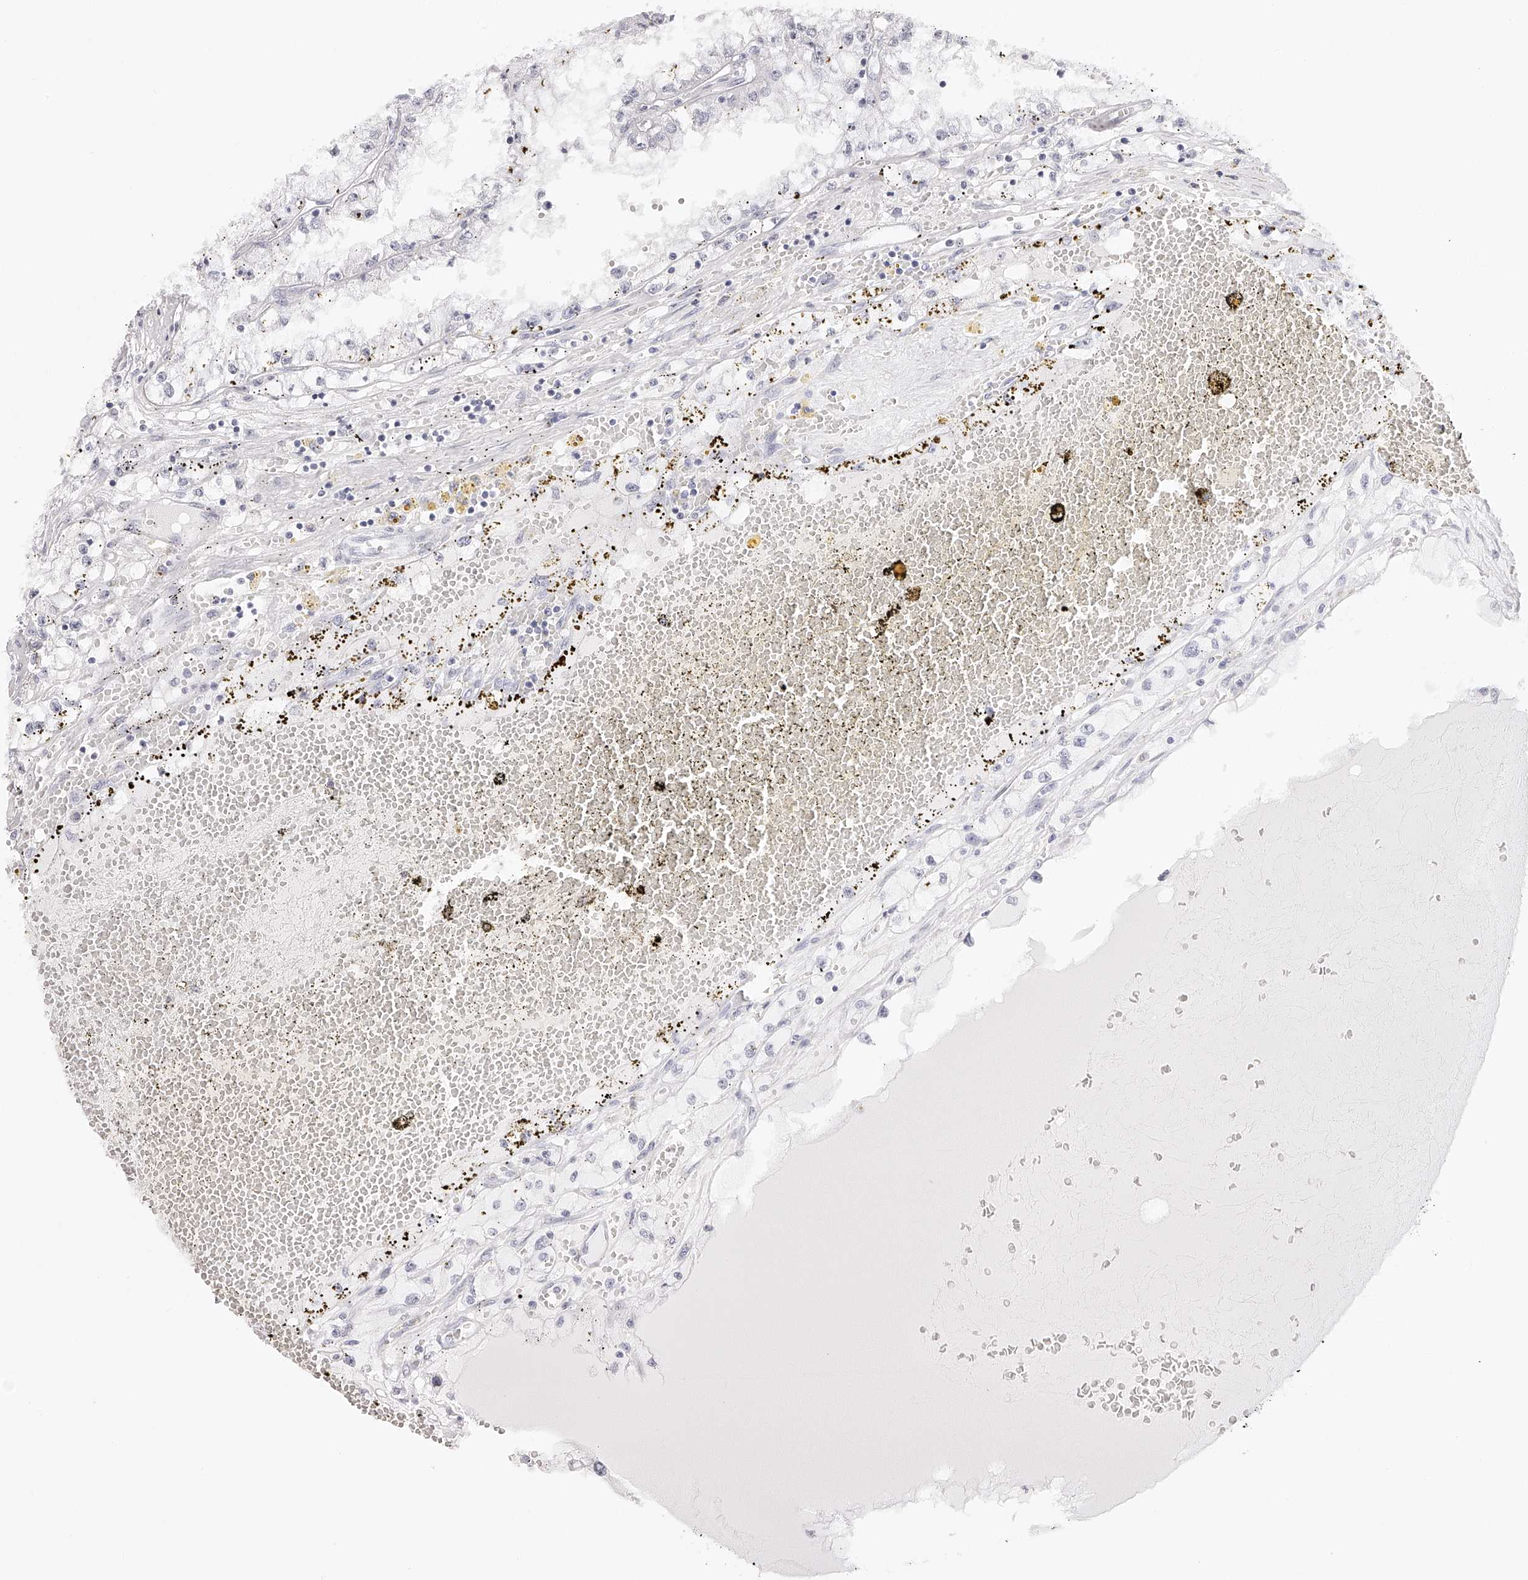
{"staining": {"intensity": "negative", "quantity": "none", "location": "none"}, "tissue": "renal cancer", "cell_type": "Tumor cells", "image_type": "cancer", "snomed": [{"axis": "morphology", "description": "Adenocarcinoma, NOS"}, {"axis": "topography", "description": "Kidney"}], "caption": "This is an immunohistochemistry (IHC) photomicrograph of renal adenocarcinoma. There is no expression in tumor cells.", "gene": "PLEKHG1", "patient": {"sex": "male", "age": 56}}